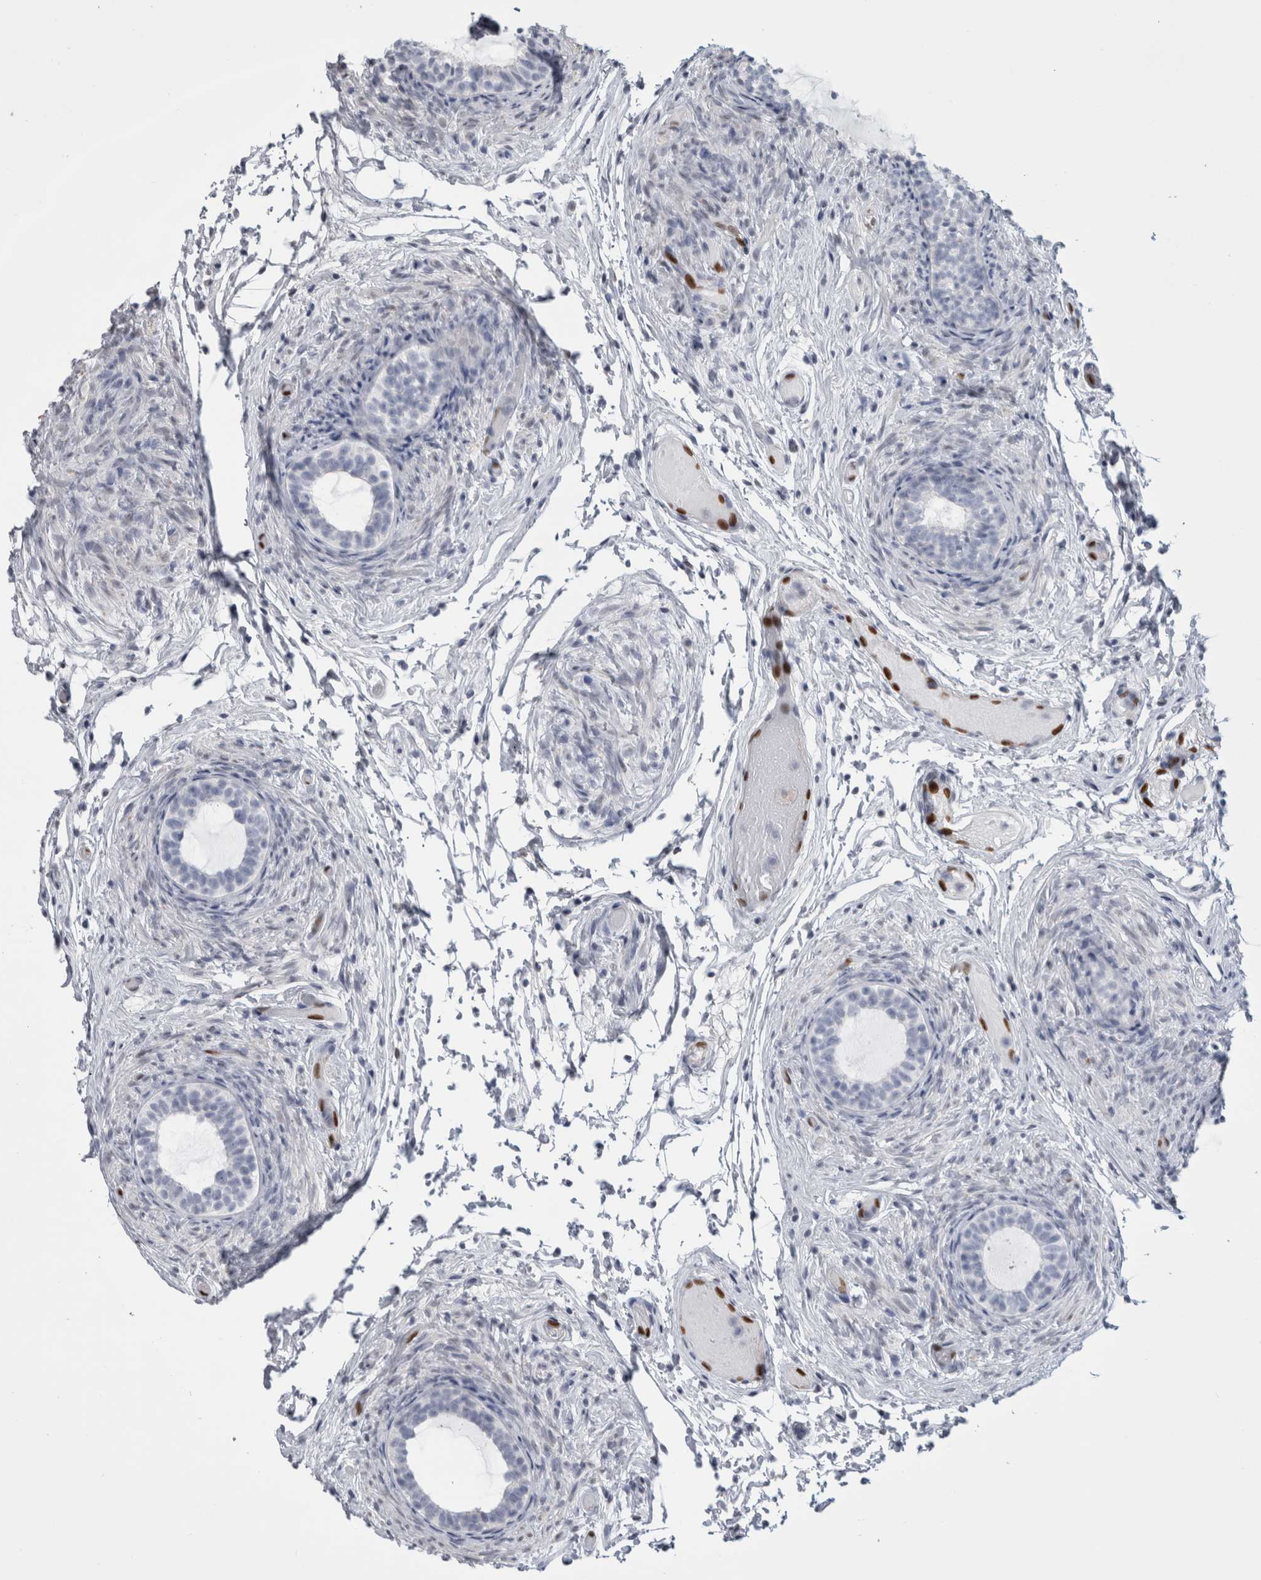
{"staining": {"intensity": "negative", "quantity": "none", "location": "none"}, "tissue": "epididymis", "cell_type": "Glandular cells", "image_type": "normal", "snomed": [{"axis": "morphology", "description": "Normal tissue, NOS"}, {"axis": "topography", "description": "Epididymis"}], "caption": "Epididymis stained for a protein using immunohistochemistry (IHC) demonstrates no positivity glandular cells.", "gene": "IL33", "patient": {"sex": "male", "age": 5}}